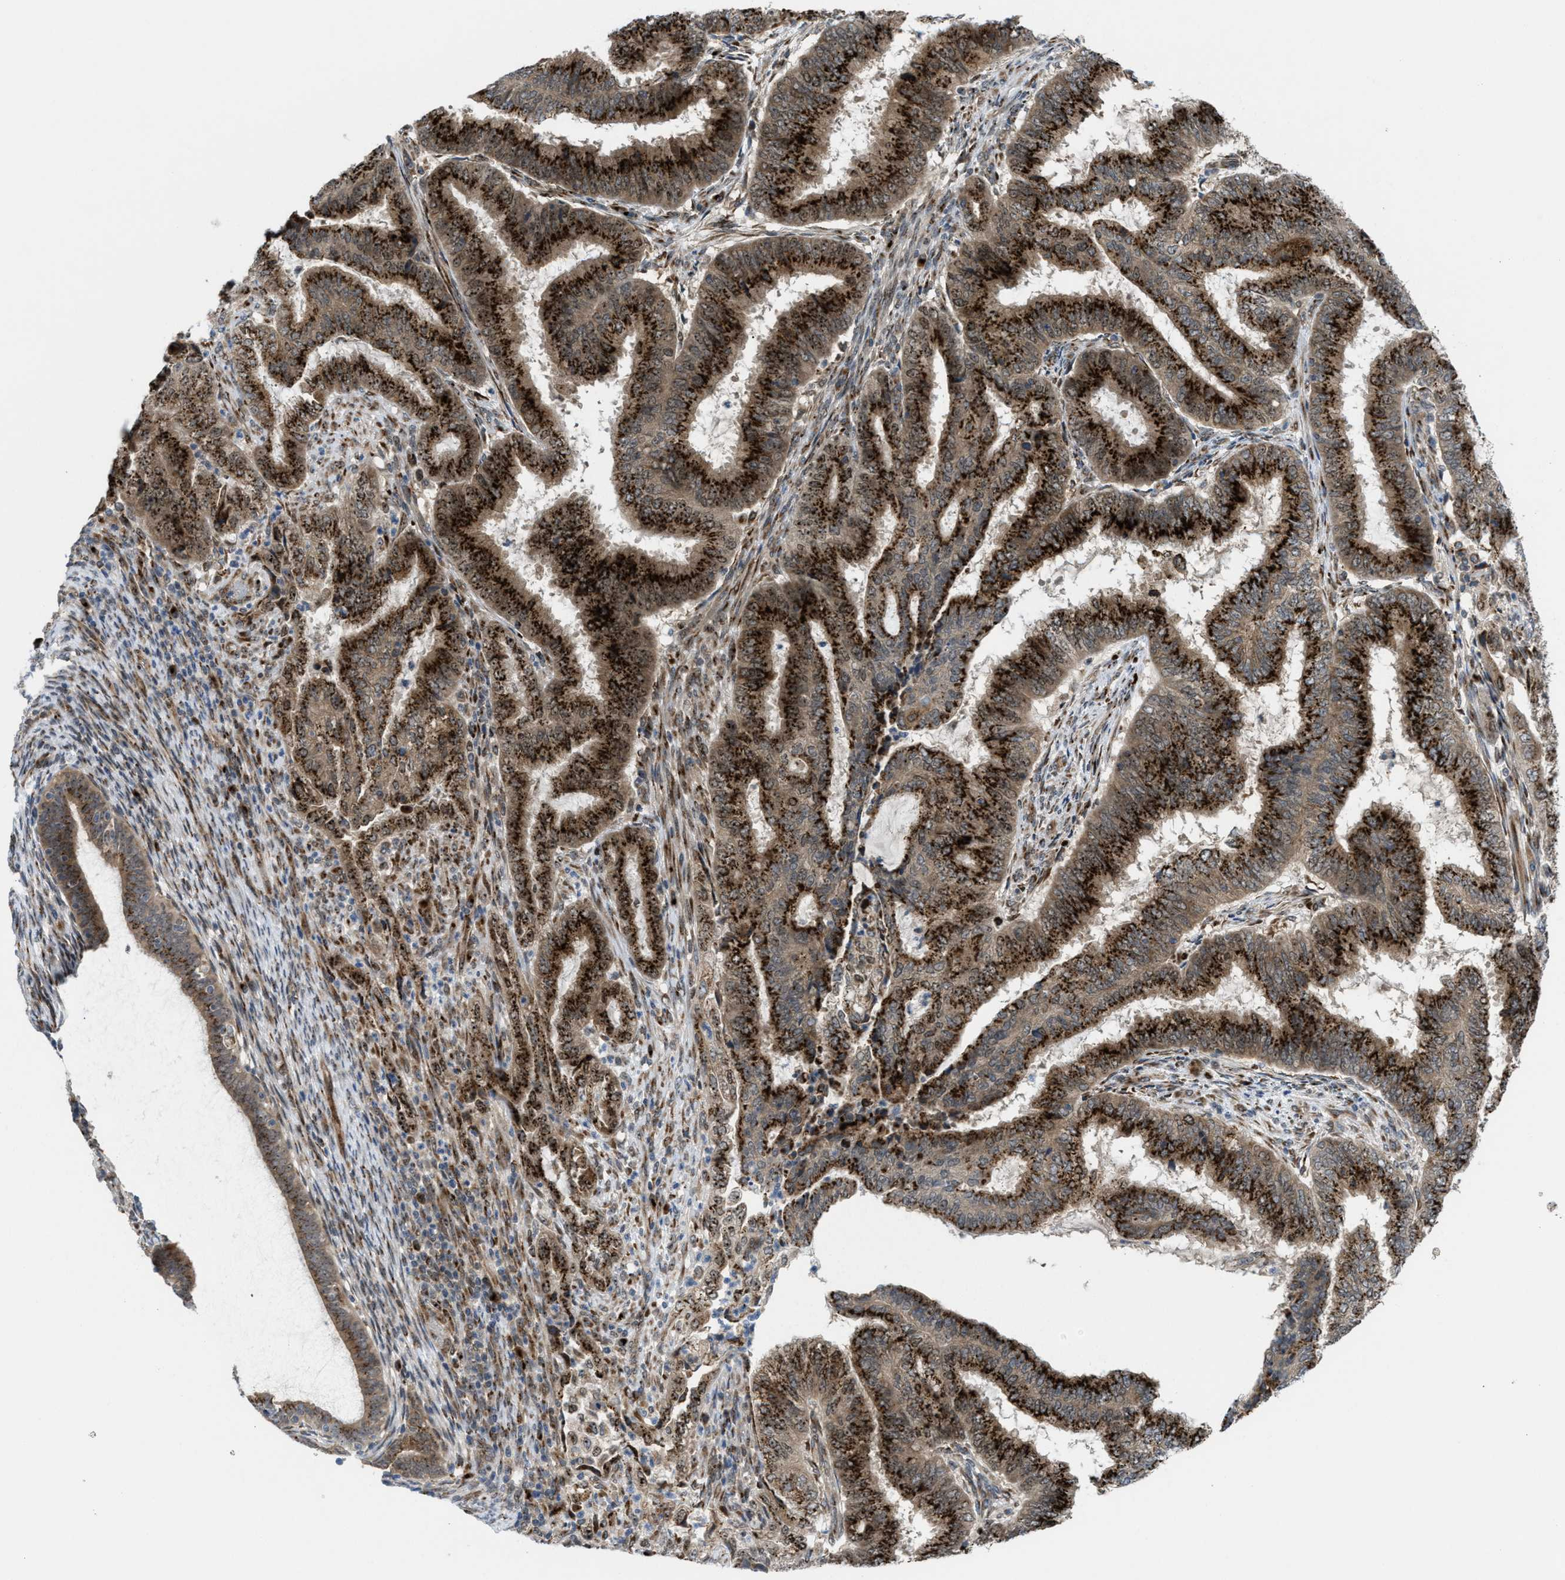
{"staining": {"intensity": "strong", "quantity": ">75%", "location": "cytoplasmic/membranous"}, "tissue": "endometrial cancer", "cell_type": "Tumor cells", "image_type": "cancer", "snomed": [{"axis": "morphology", "description": "Adenocarcinoma, NOS"}, {"axis": "topography", "description": "Endometrium"}], "caption": "Immunohistochemistry (DAB) staining of endometrial adenocarcinoma demonstrates strong cytoplasmic/membranous protein expression in about >75% of tumor cells. The staining was performed using DAB to visualize the protein expression in brown, while the nuclei were stained in blue with hematoxylin (Magnification: 20x).", "gene": "SLC38A10", "patient": {"sex": "female", "age": 51}}